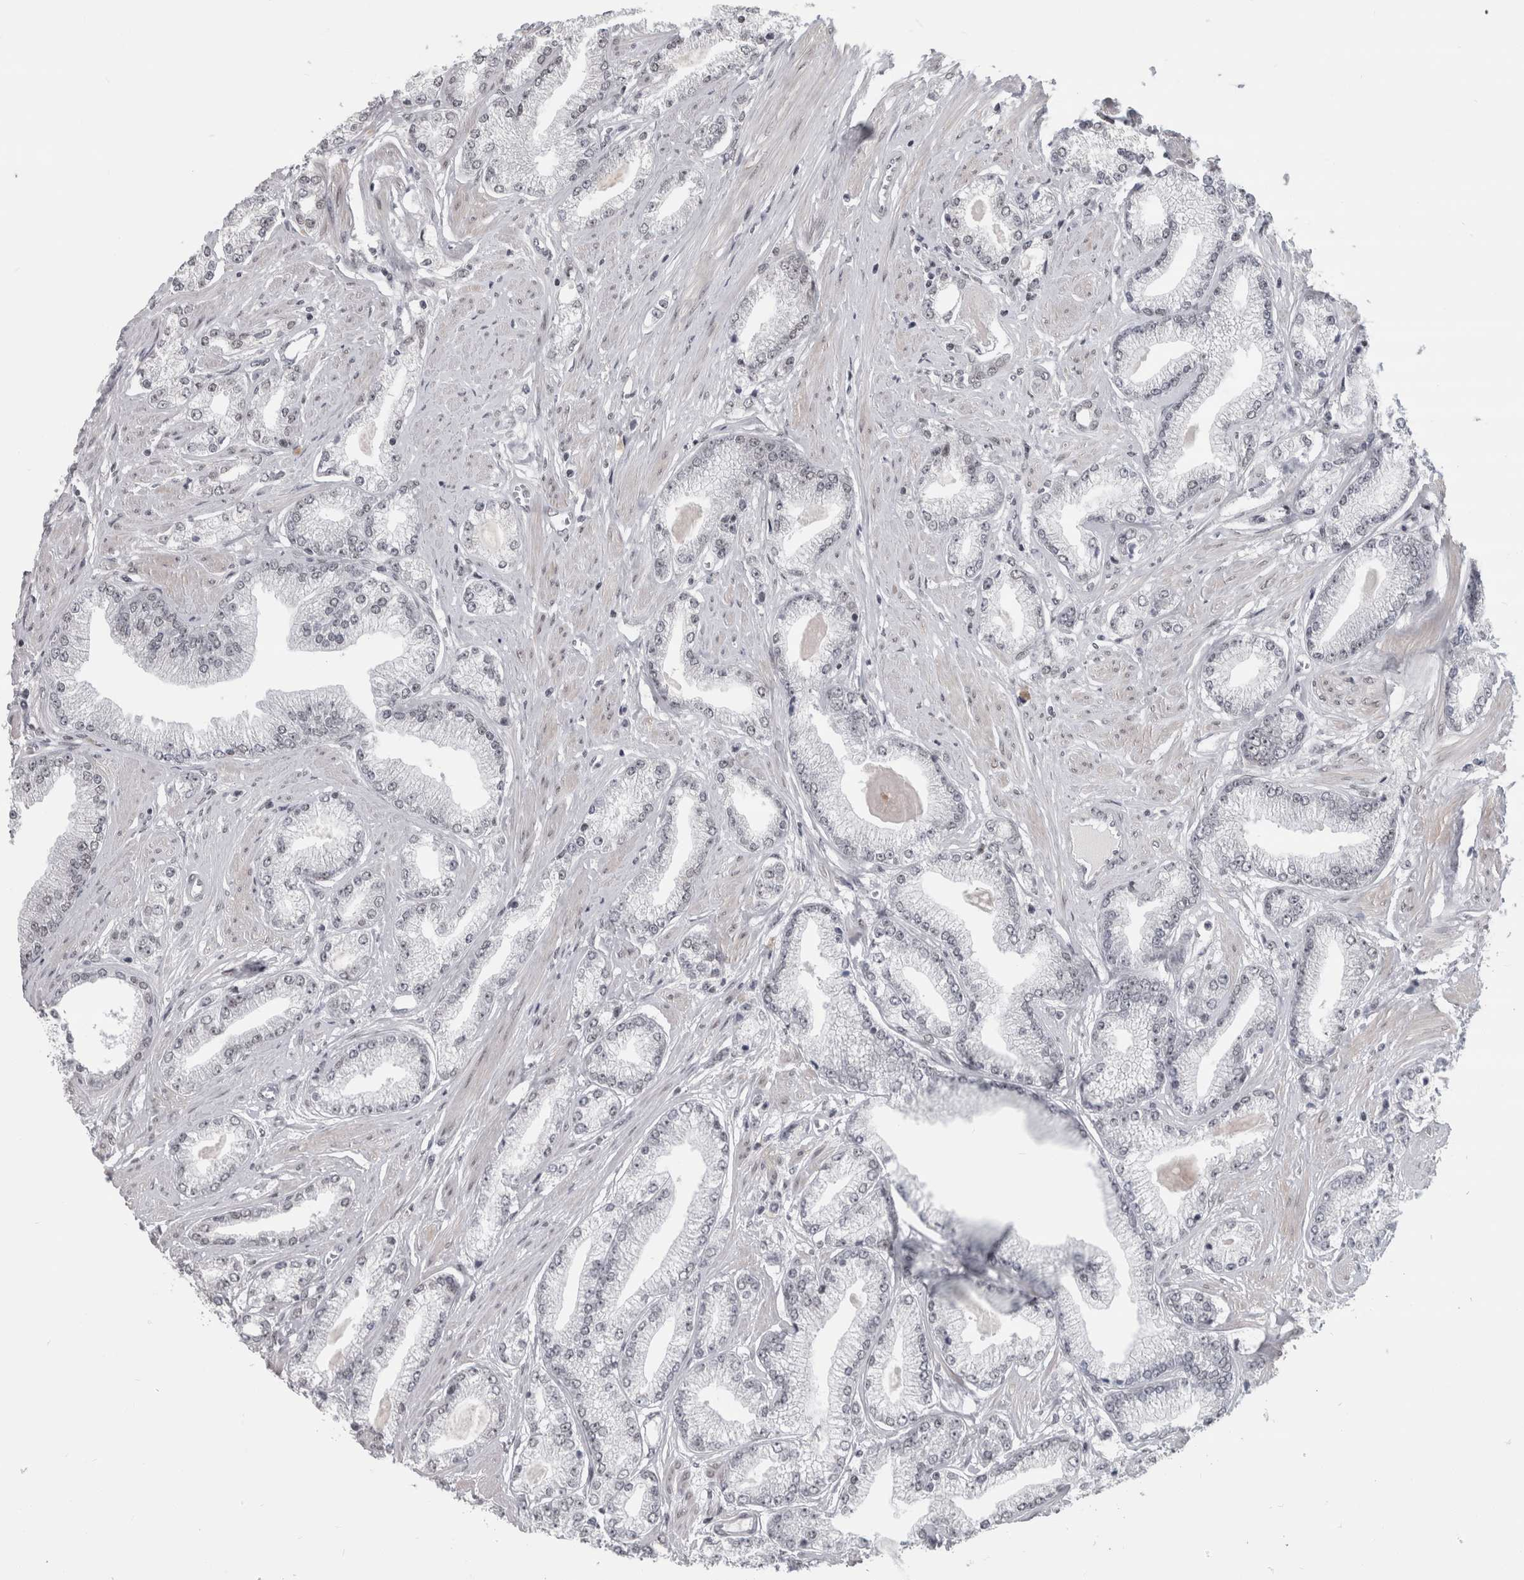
{"staining": {"intensity": "negative", "quantity": "none", "location": "none"}, "tissue": "prostate cancer", "cell_type": "Tumor cells", "image_type": "cancer", "snomed": [{"axis": "morphology", "description": "Adenocarcinoma, Low grade"}, {"axis": "topography", "description": "Prostate"}], "caption": "The immunohistochemistry (IHC) histopathology image has no significant positivity in tumor cells of prostate low-grade adenocarcinoma tissue. Brightfield microscopy of immunohistochemistry stained with DAB (3,3'-diaminobenzidine) (brown) and hematoxylin (blue), captured at high magnification.", "gene": "ARID4B", "patient": {"sex": "male", "age": 62}}